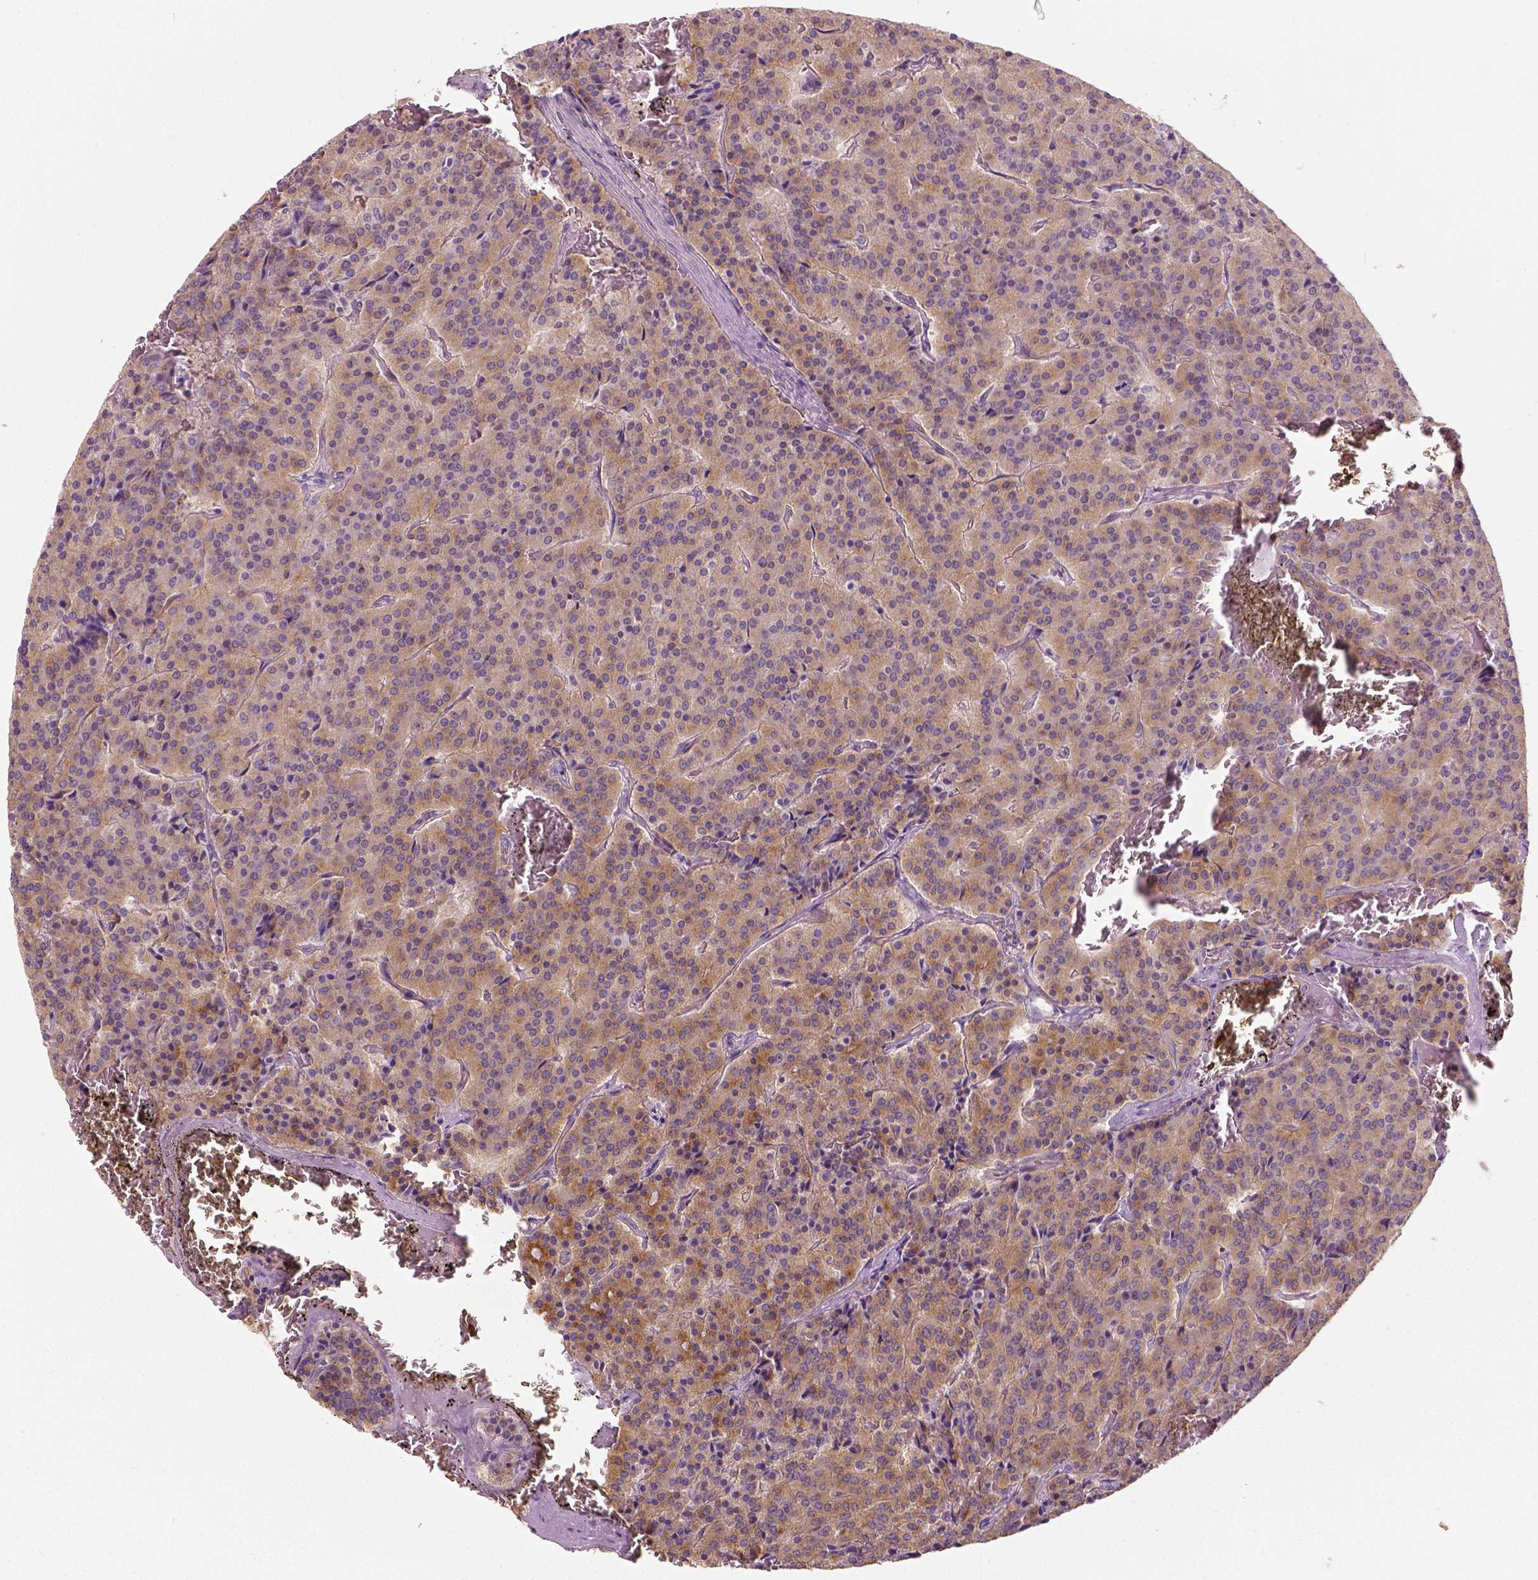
{"staining": {"intensity": "moderate", "quantity": "25%-75%", "location": "cytoplasmic/membranous"}, "tissue": "carcinoid", "cell_type": "Tumor cells", "image_type": "cancer", "snomed": [{"axis": "morphology", "description": "Carcinoid, malignant, NOS"}, {"axis": "topography", "description": "Lung"}], "caption": "Tumor cells show medium levels of moderate cytoplasmic/membranous positivity in about 25%-75% of cells in human carcinoid.", "gene": "CRACR2A", "patient": {"sex": "male", "age": 70}}